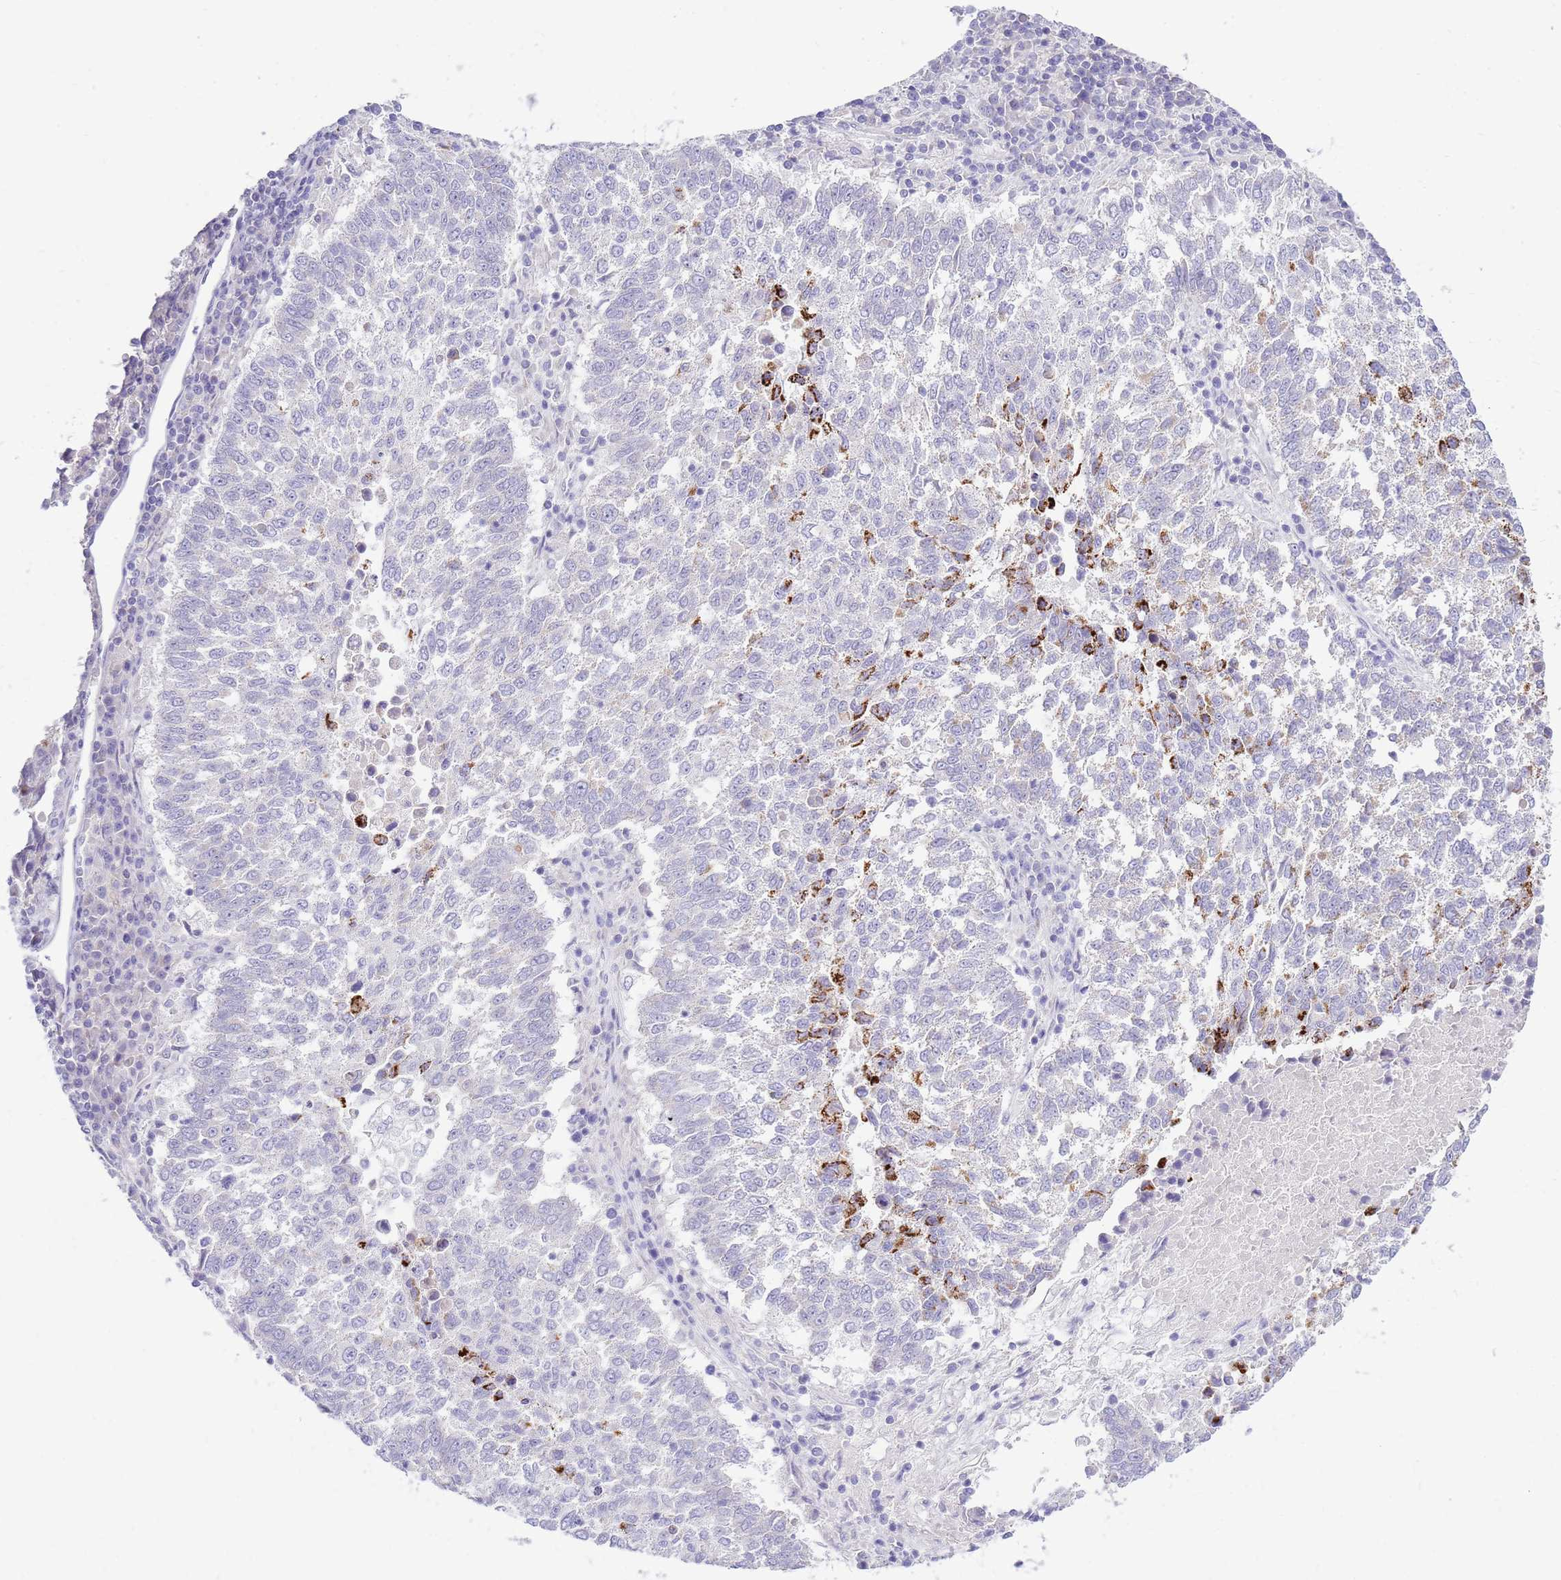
{"staining": {"intensity": "negative", "quantity": "none", "location": "none"}, "tissue": "lung cancer", "cell_type": "Tumor cells", "image_type": "cancer", "snomed": [{"axis": "morphology", "description": "Squamous cell carcinoma, NOS"}, {"axis": "topography", "description": "Lung"}], "caption": "Immunohistochemistry (IHC) micrograph of neoplastic tissue: squamous cell carcinoma (lung) stained with DAB reveals no significant protein staining in tumor cells. The staining was performed using DAB (3,3'-diaminobenzidine) to visualize the protein expression in brown, while the nuclei were stained in blue with hematoxylin (Magnification: 20x).", "gene": "IGF1R", "patient": {"sex": "male", "age": 73}}